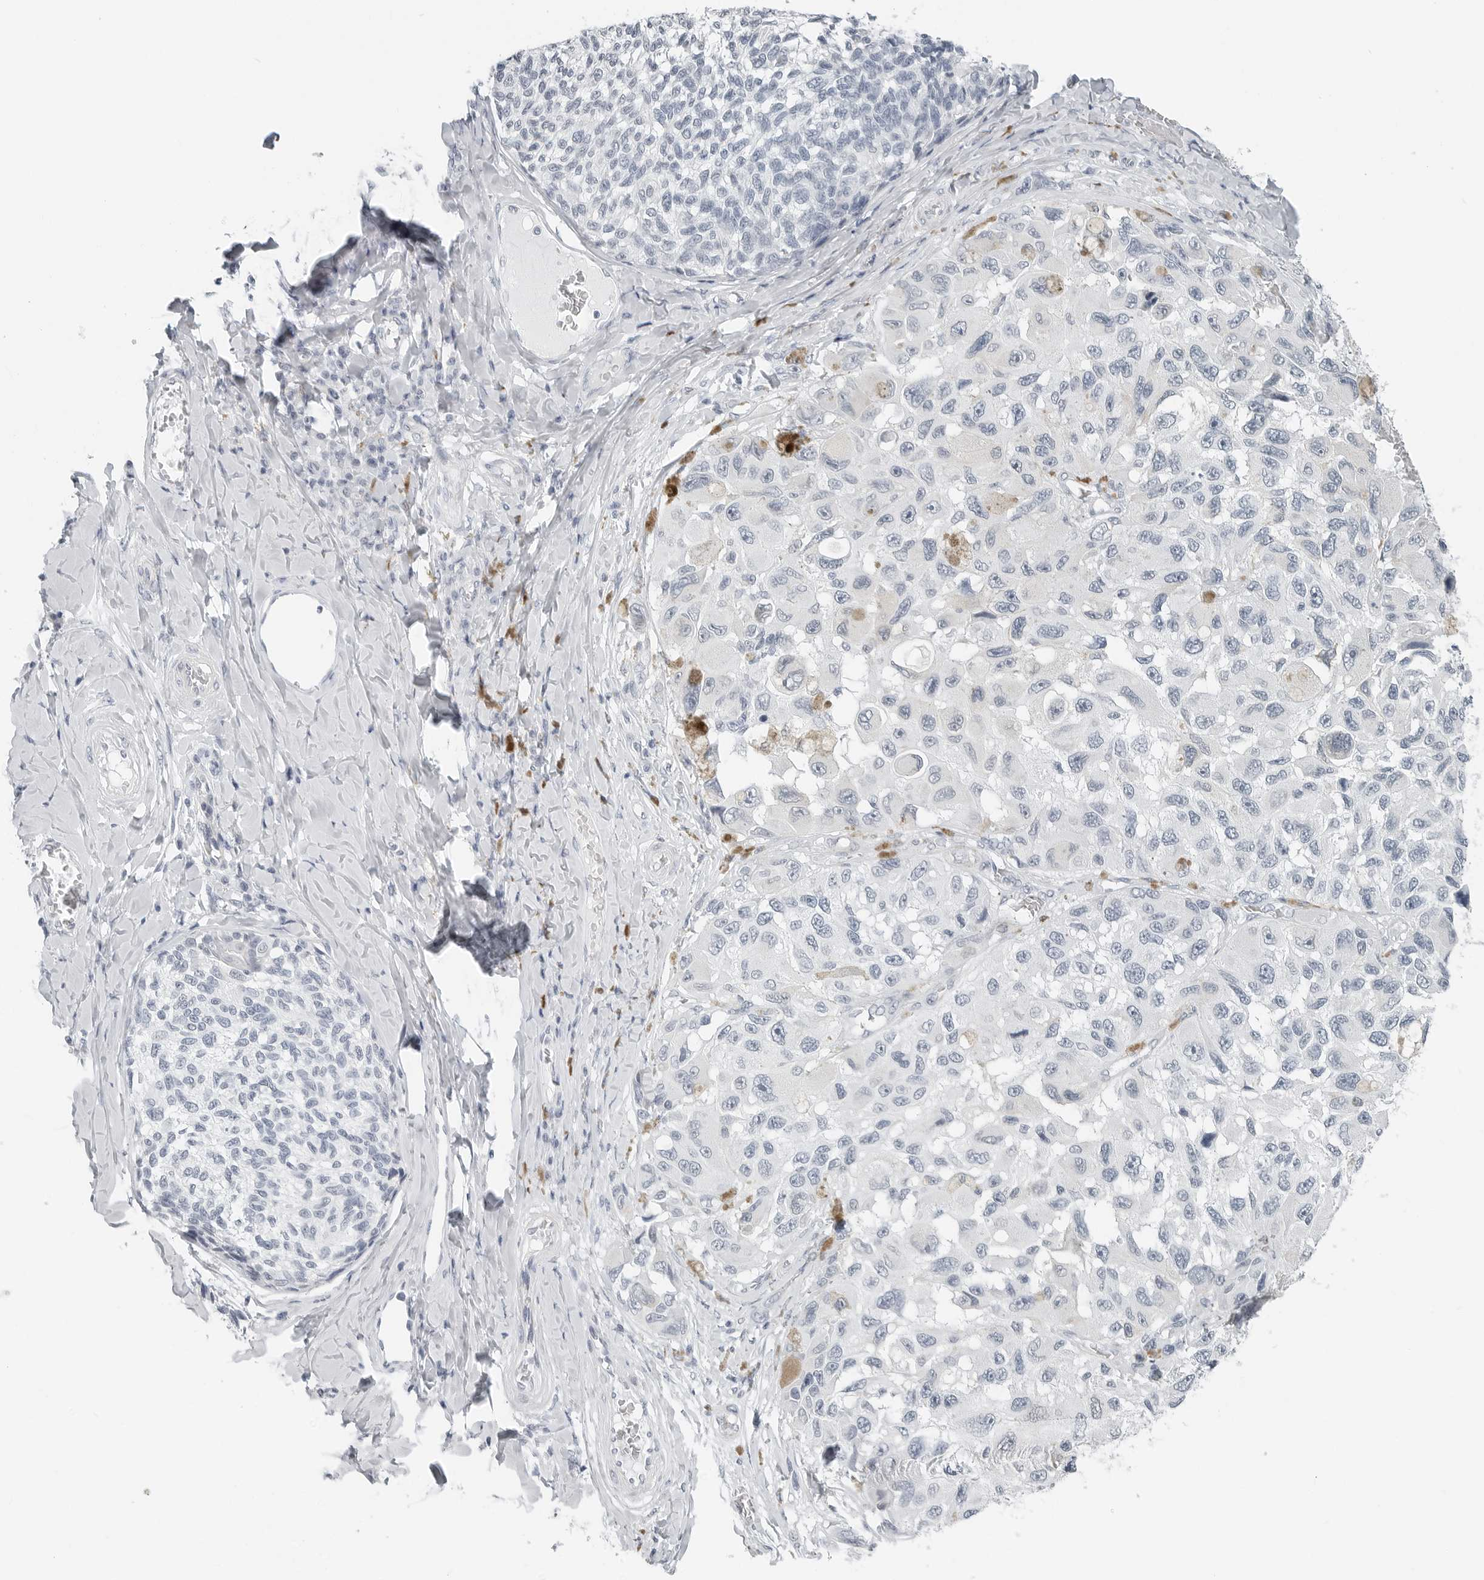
{"staining": {"intensity": "negative", "quantity": "none", "location": "none"}, "tissue": "melanoma", "cell_type": "Tumor cells", "image_type": "cancer", "snomed": [{"axis": "morphology", "description": "Malignant melanoma, NOS"}, {"axis": "topography", "description": "Skin"}], "caption": "The photomicrograph shows no staining of tumor cells in melanoma.", "gene": "XIRP1", "patient": {"sex": "female", "age": 73}}